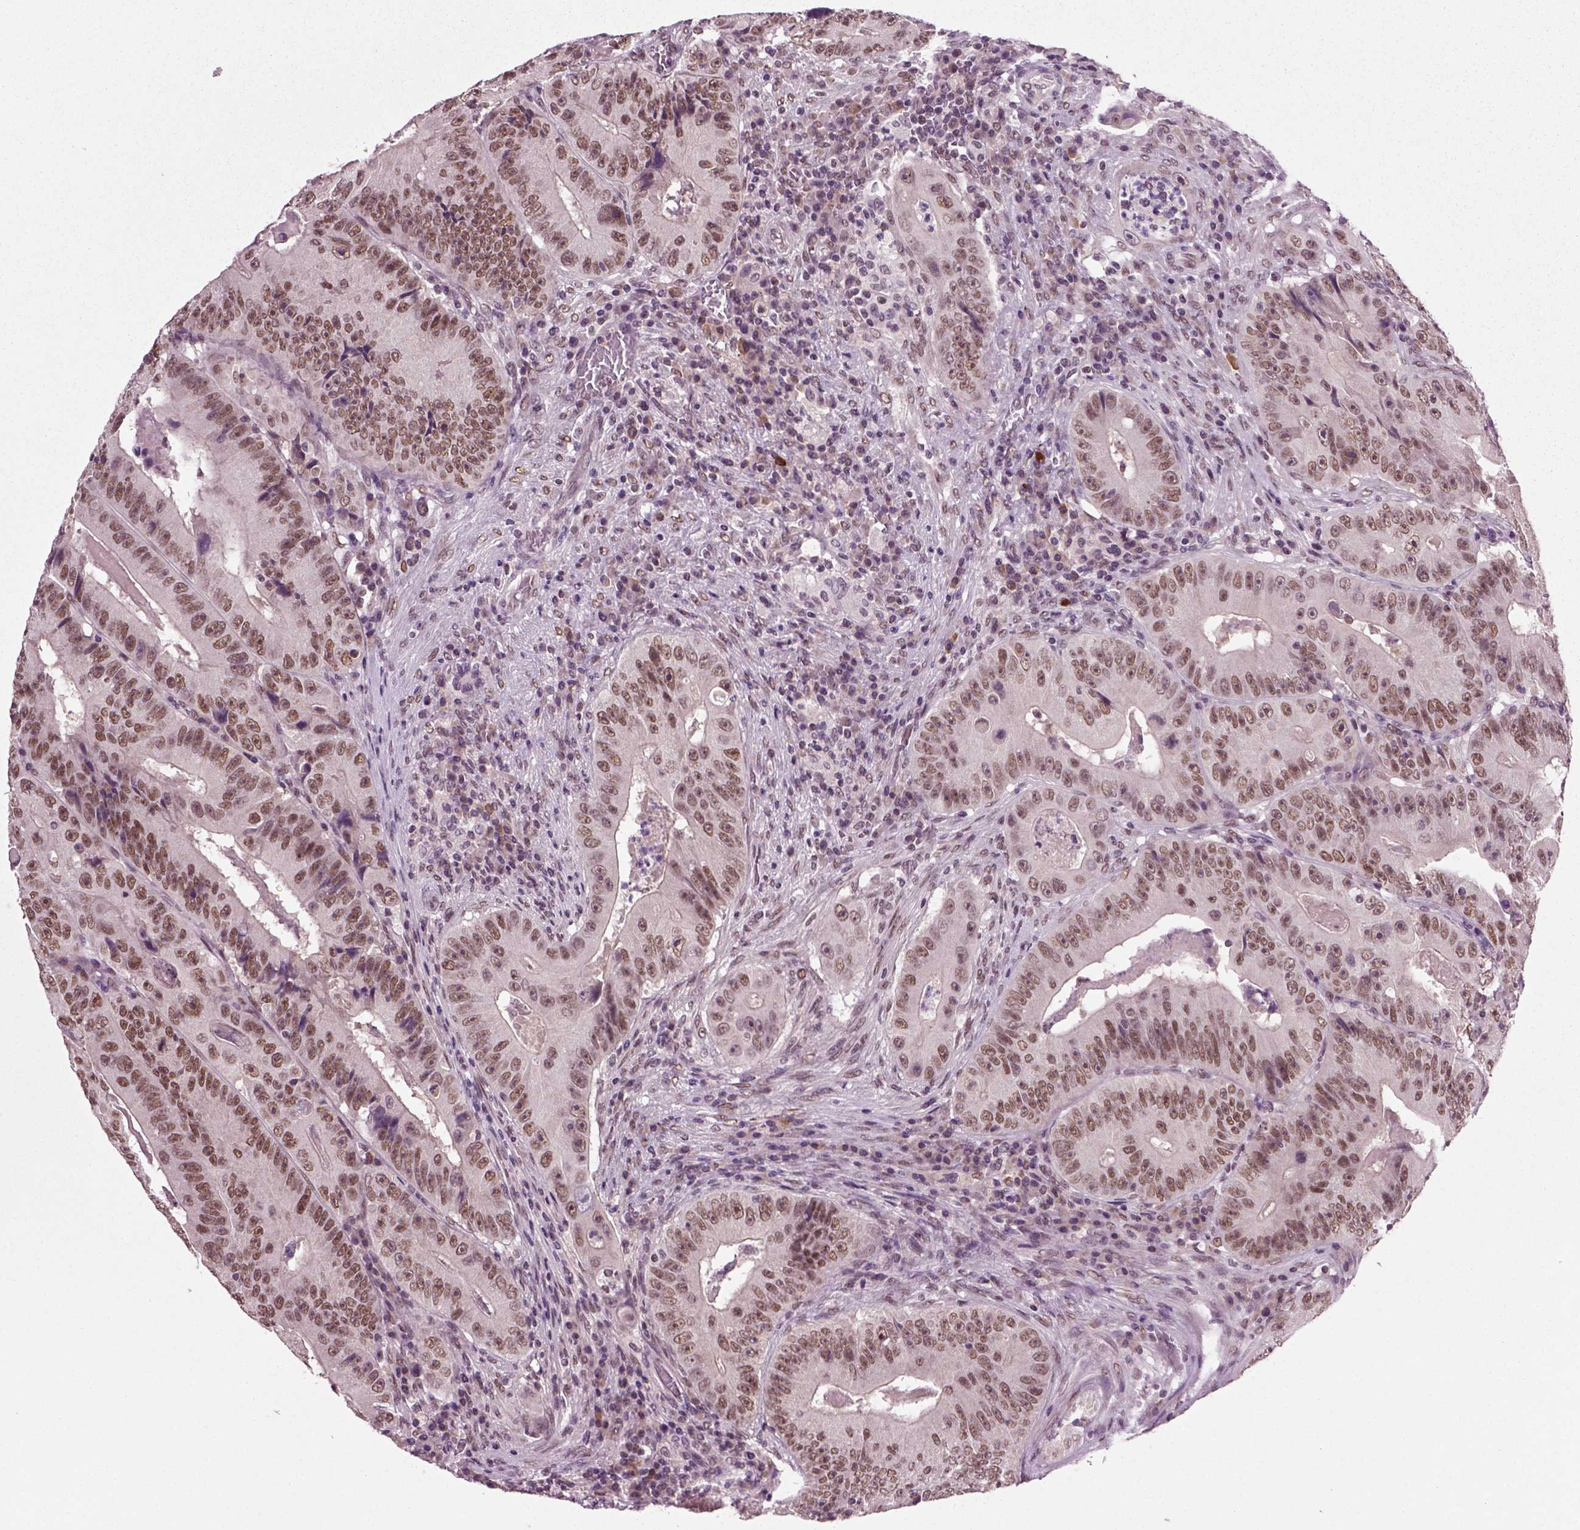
{"staining": {"intensity": "strong", "quantity": "25%-75%", "location": "nuclear"}, "tissue": "colorectal cancer", "cell_type": "Tumor cells", "image_type": "cancer", "snomed": [{"axis": "morphology", "description": "Adenocarcinoma, NOS"}, {"axis": "topography", "description": "Colon"}], "caption": "Brown immunohistochemical staining in colorectal adenocarcinoma reveals strong nuclear positivity in approximately 25%-75% of tumor cells. (Brightfield microscopy of DAB IHC at high magnification).", "gene": "RCOR3", "patient": {"sex": "female", "age": 86}}